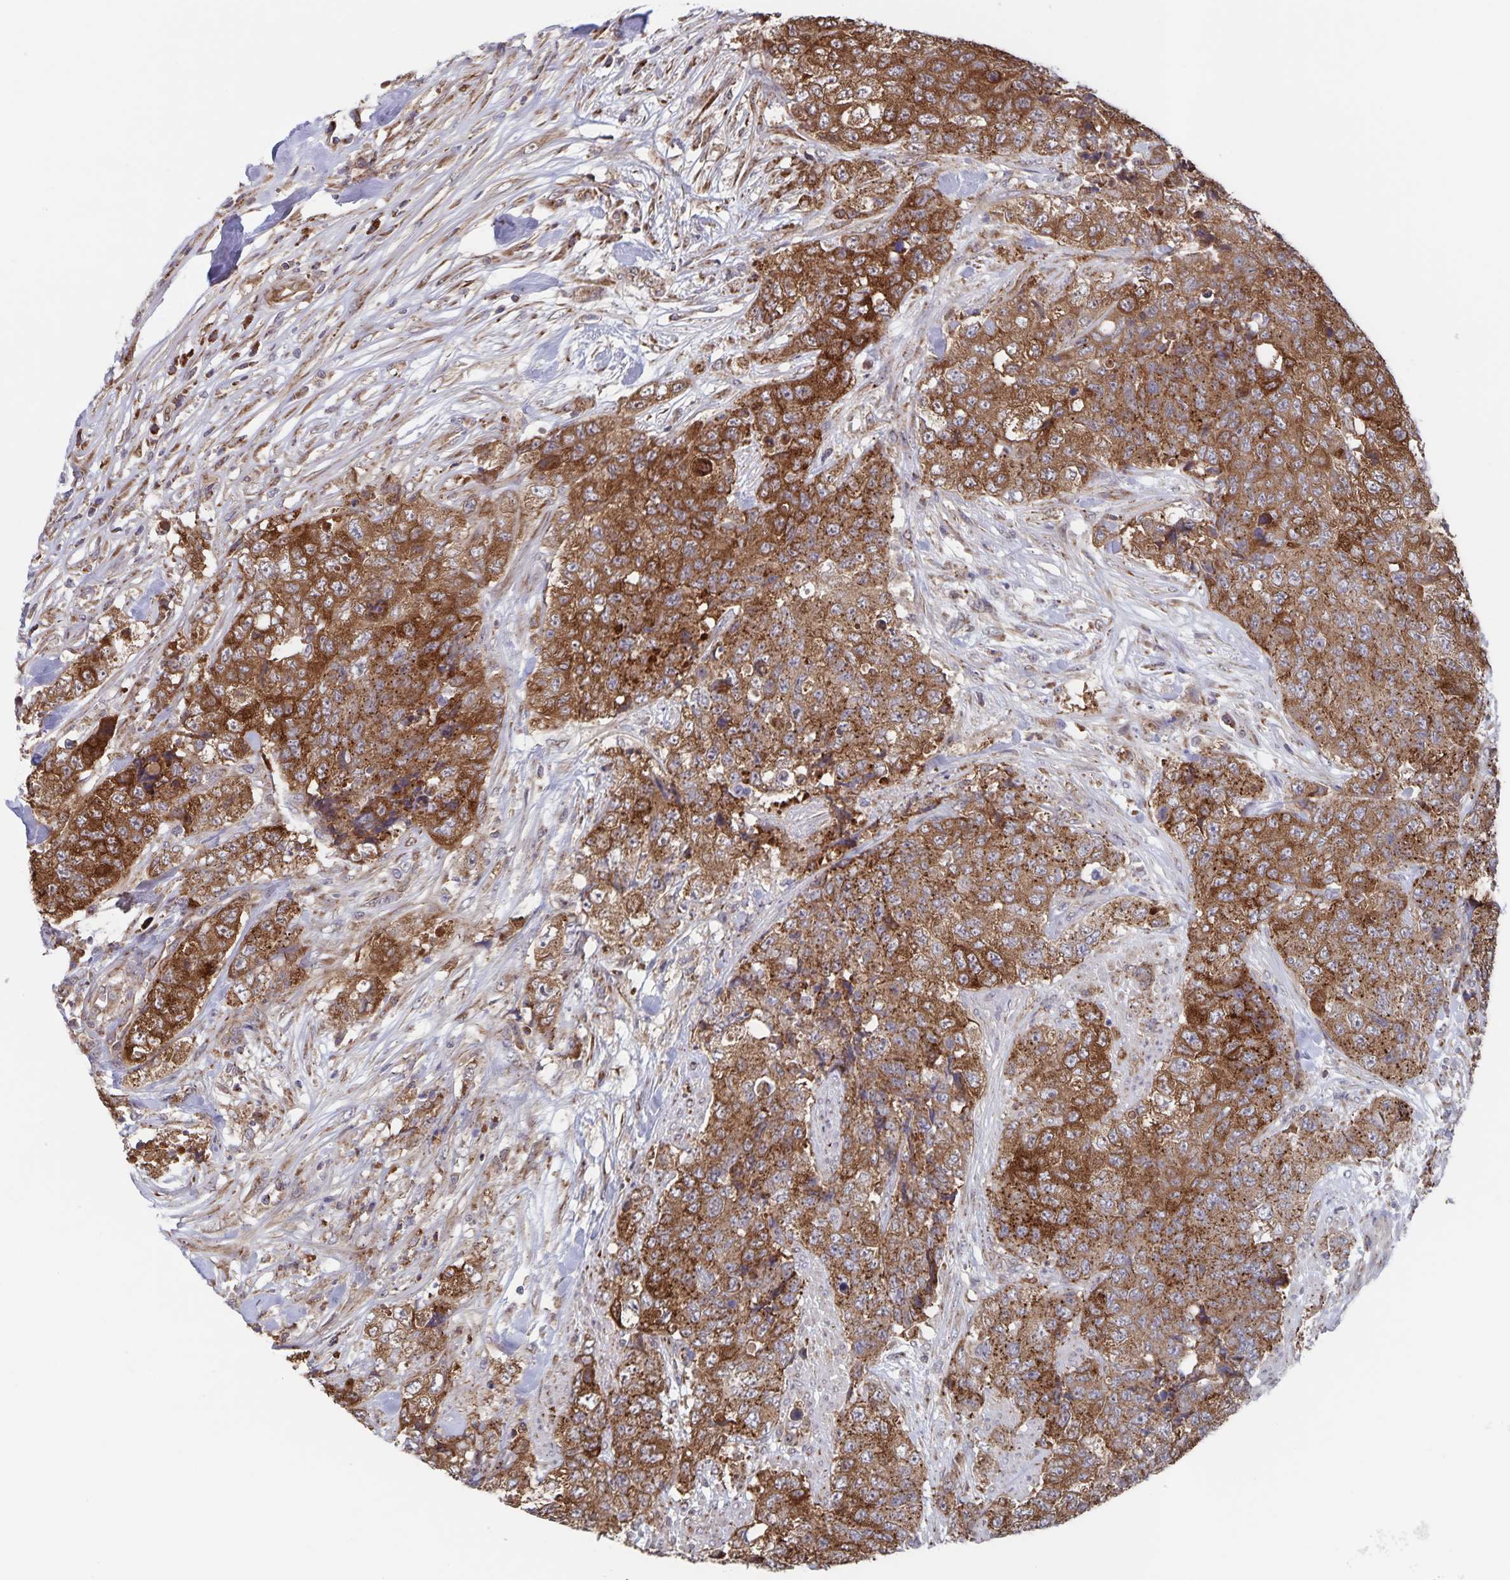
{"staining": {"intensity": "strong", "quantity": ">75%", "location": "cytoplasmic/membranous"}, "tissue": "urothelial cancer", "cell_type": "Tumor cells", "image_type": "cancer", "snomed": [{"axis": "morphology", "description": "Urothelial carcinoma, High grade"}, {"axis": "topography", "description": "Urinary bladder"}], "caption": "Human high-grade urothelial carcinoma stained for a protein (brown) displays strong cytoplasmic/membranous positive positivity in approximately >75% of tumor cells.", "gene": "ACACA", "patient": {"sex": "female", "age": 78}}